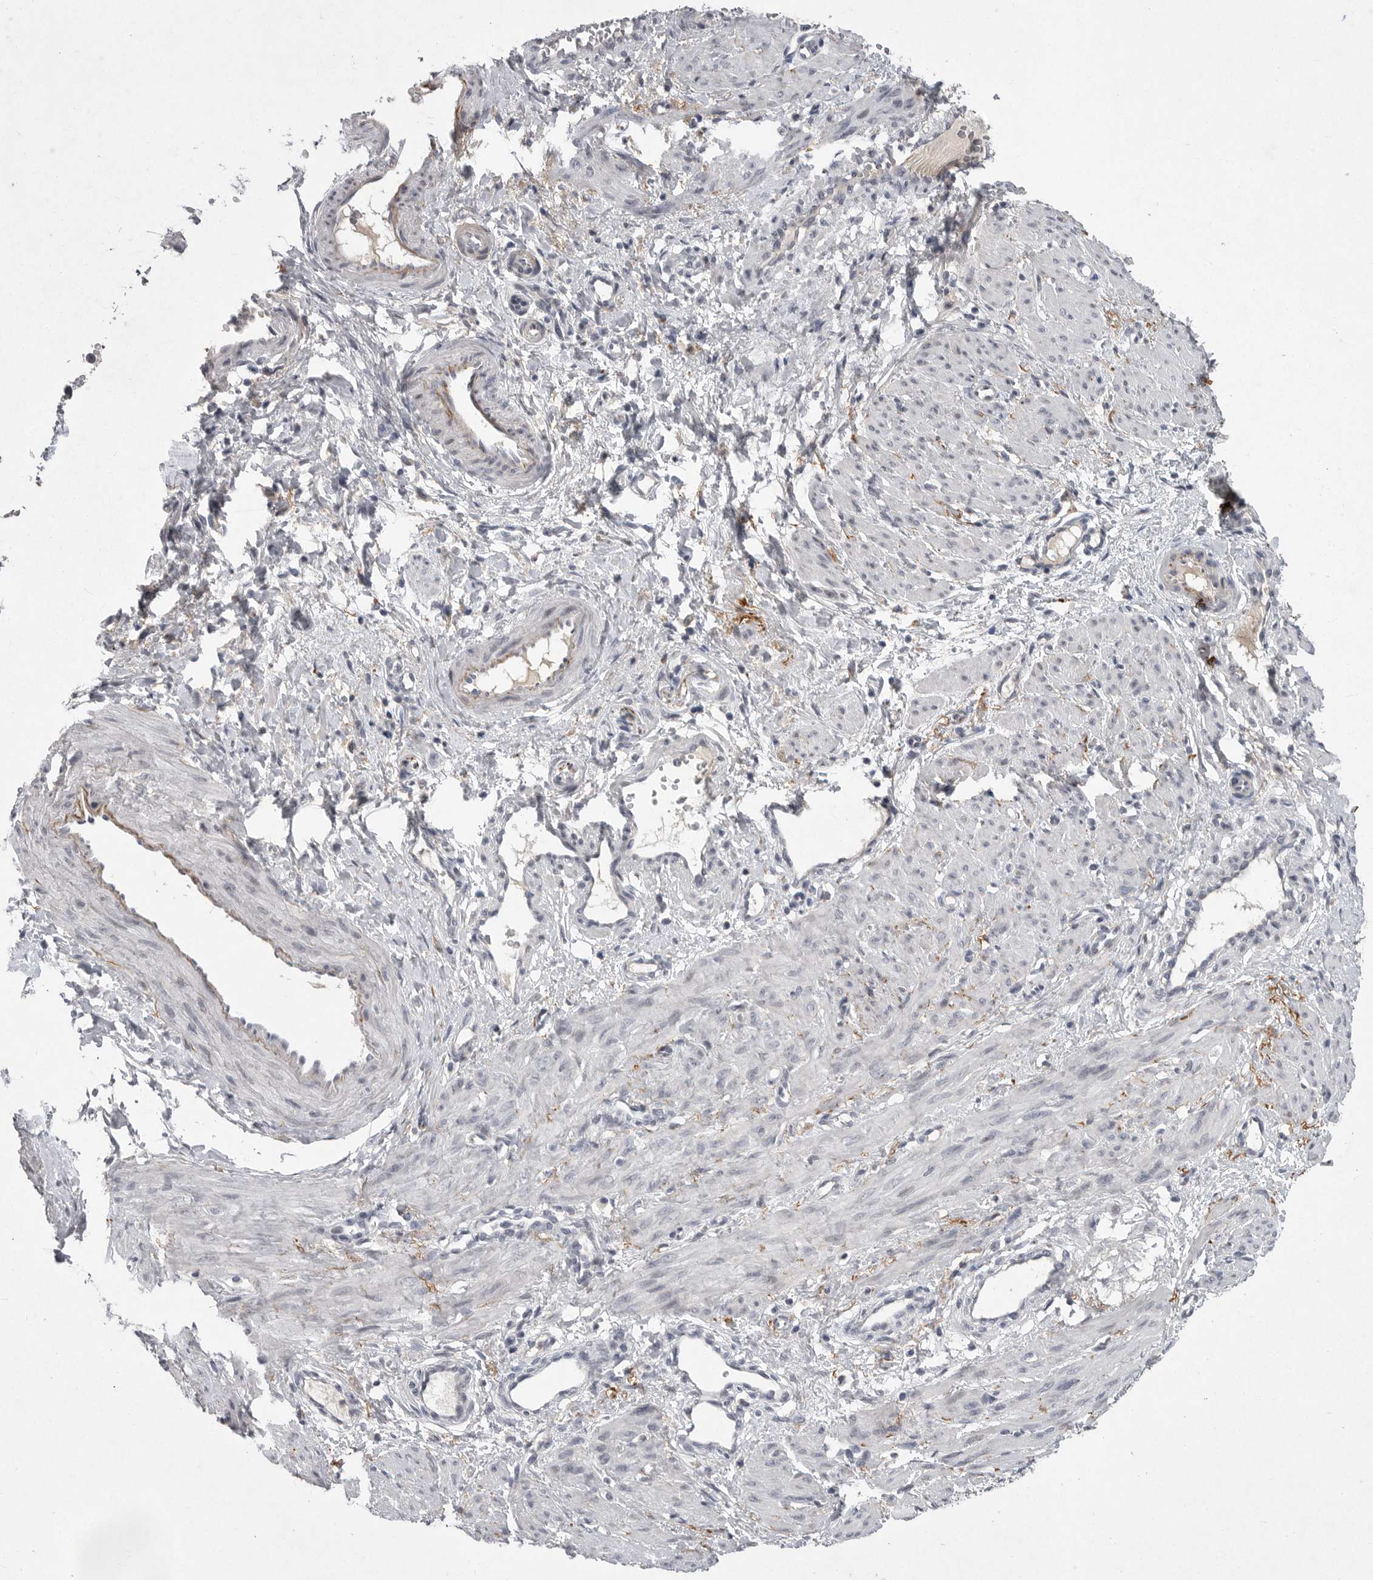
{"staining": {"intensity": "negative", "quantity": "none", "location": "none"}, "tissue": "smooth muscle", "cell_type": "Smooth muscle cells", "image_type": "normal", "snomed": [{"axis": "morphology", "description": "Normal tissue, NOS"}, {"axis": "topography", "description": "Endometrium"}], "caption": "This is an immunohistochemistry (IHC) micrograph of normal smooth muscle. There is no positivity in smooth muscle cells.", "gene": "CRP", "patient": {"sex": "female", "age": 33}}